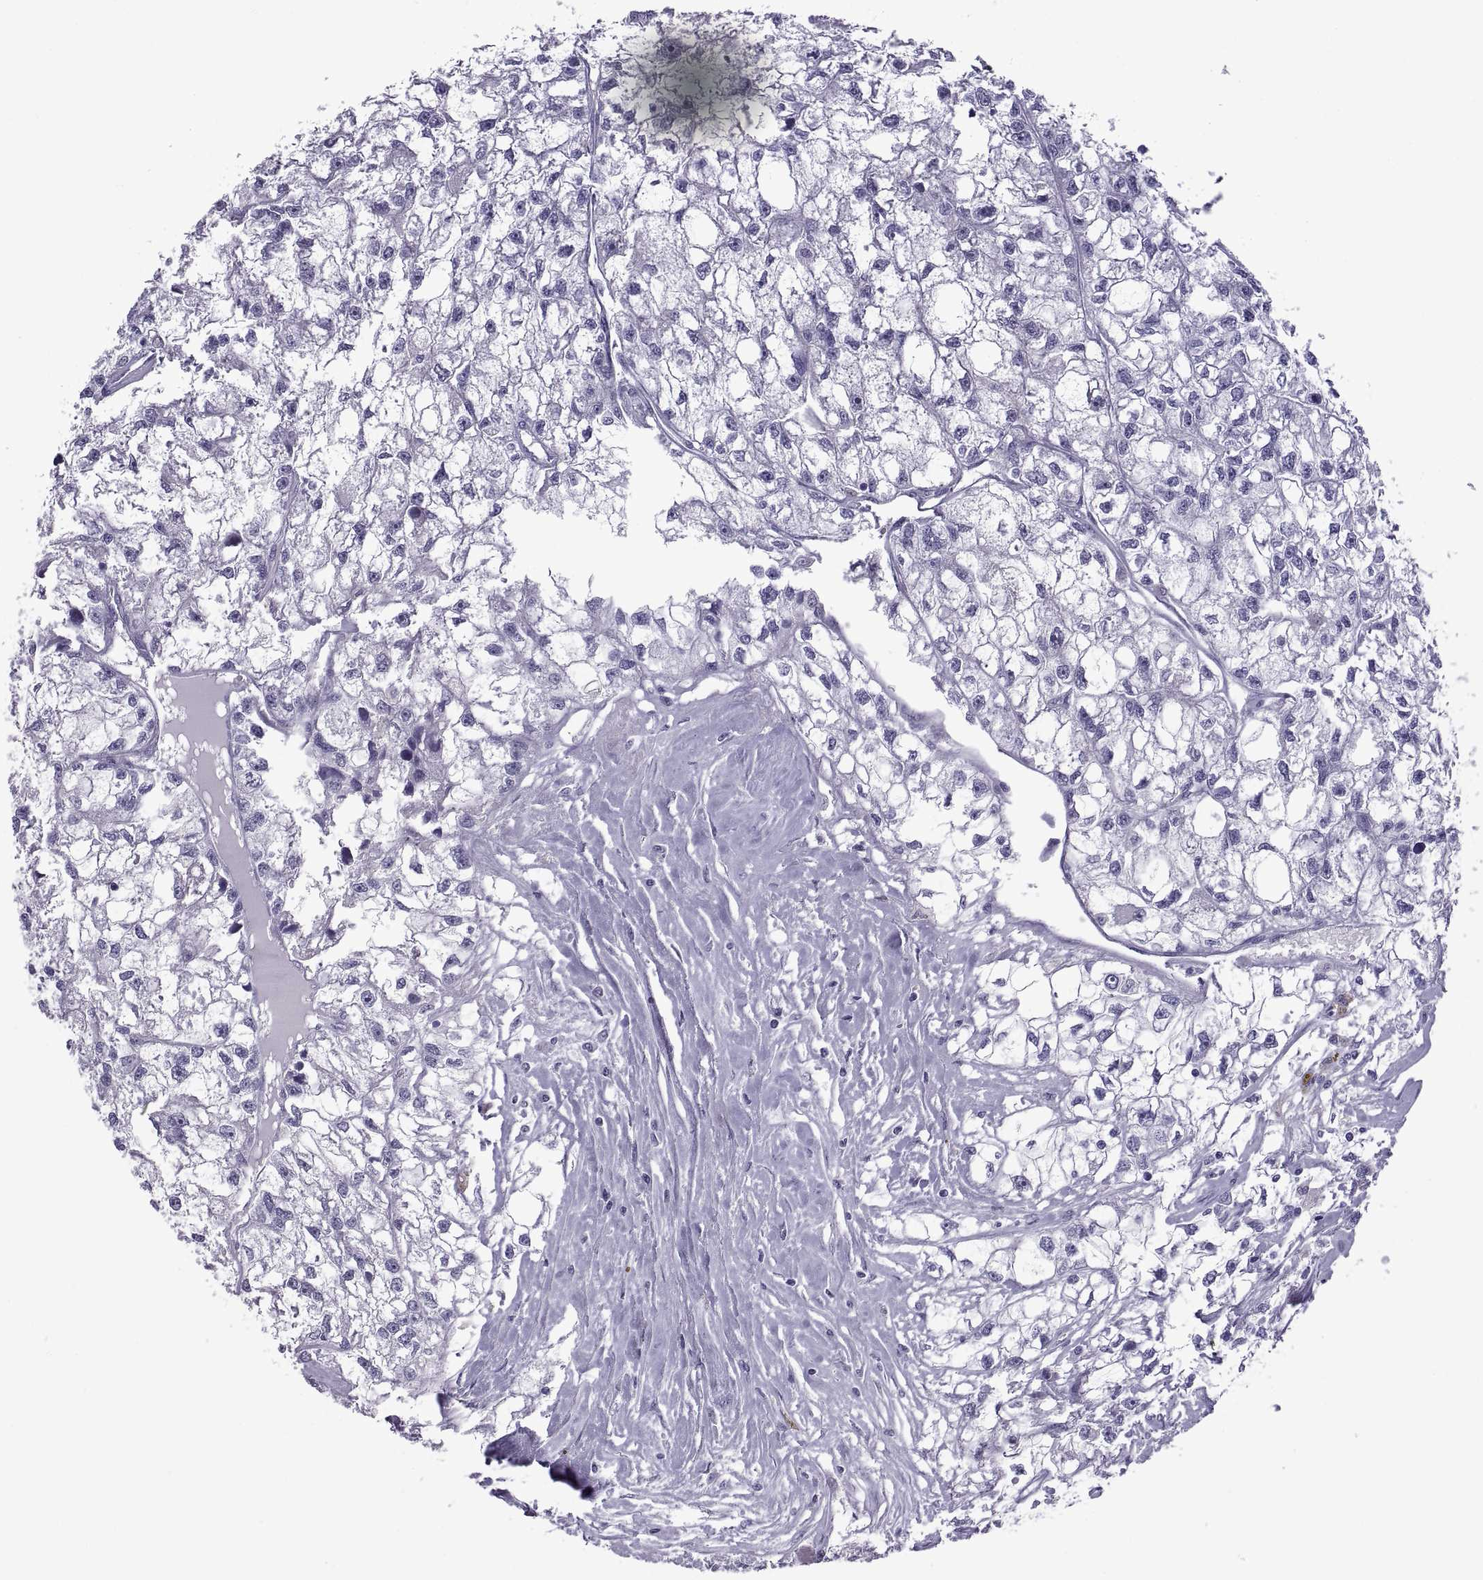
{"staining": {"intensity": "negative", "quantity": "none", "location": "none"}, "tissue": "renal cancer", "cell_type": "Tumor cells", "image_type": "cancer", "snomed": [{"axis": "morphology", "description": "Adenocarcinoma, NOS"}, {"axis": "topography", "description": "Kidney"}], "caption": "The image exhibits no significant staining in tumor cells of adenocarcinoma (renal).", "gene": "SPDYE1", "patient": {"sex": "male", "age": 56}}